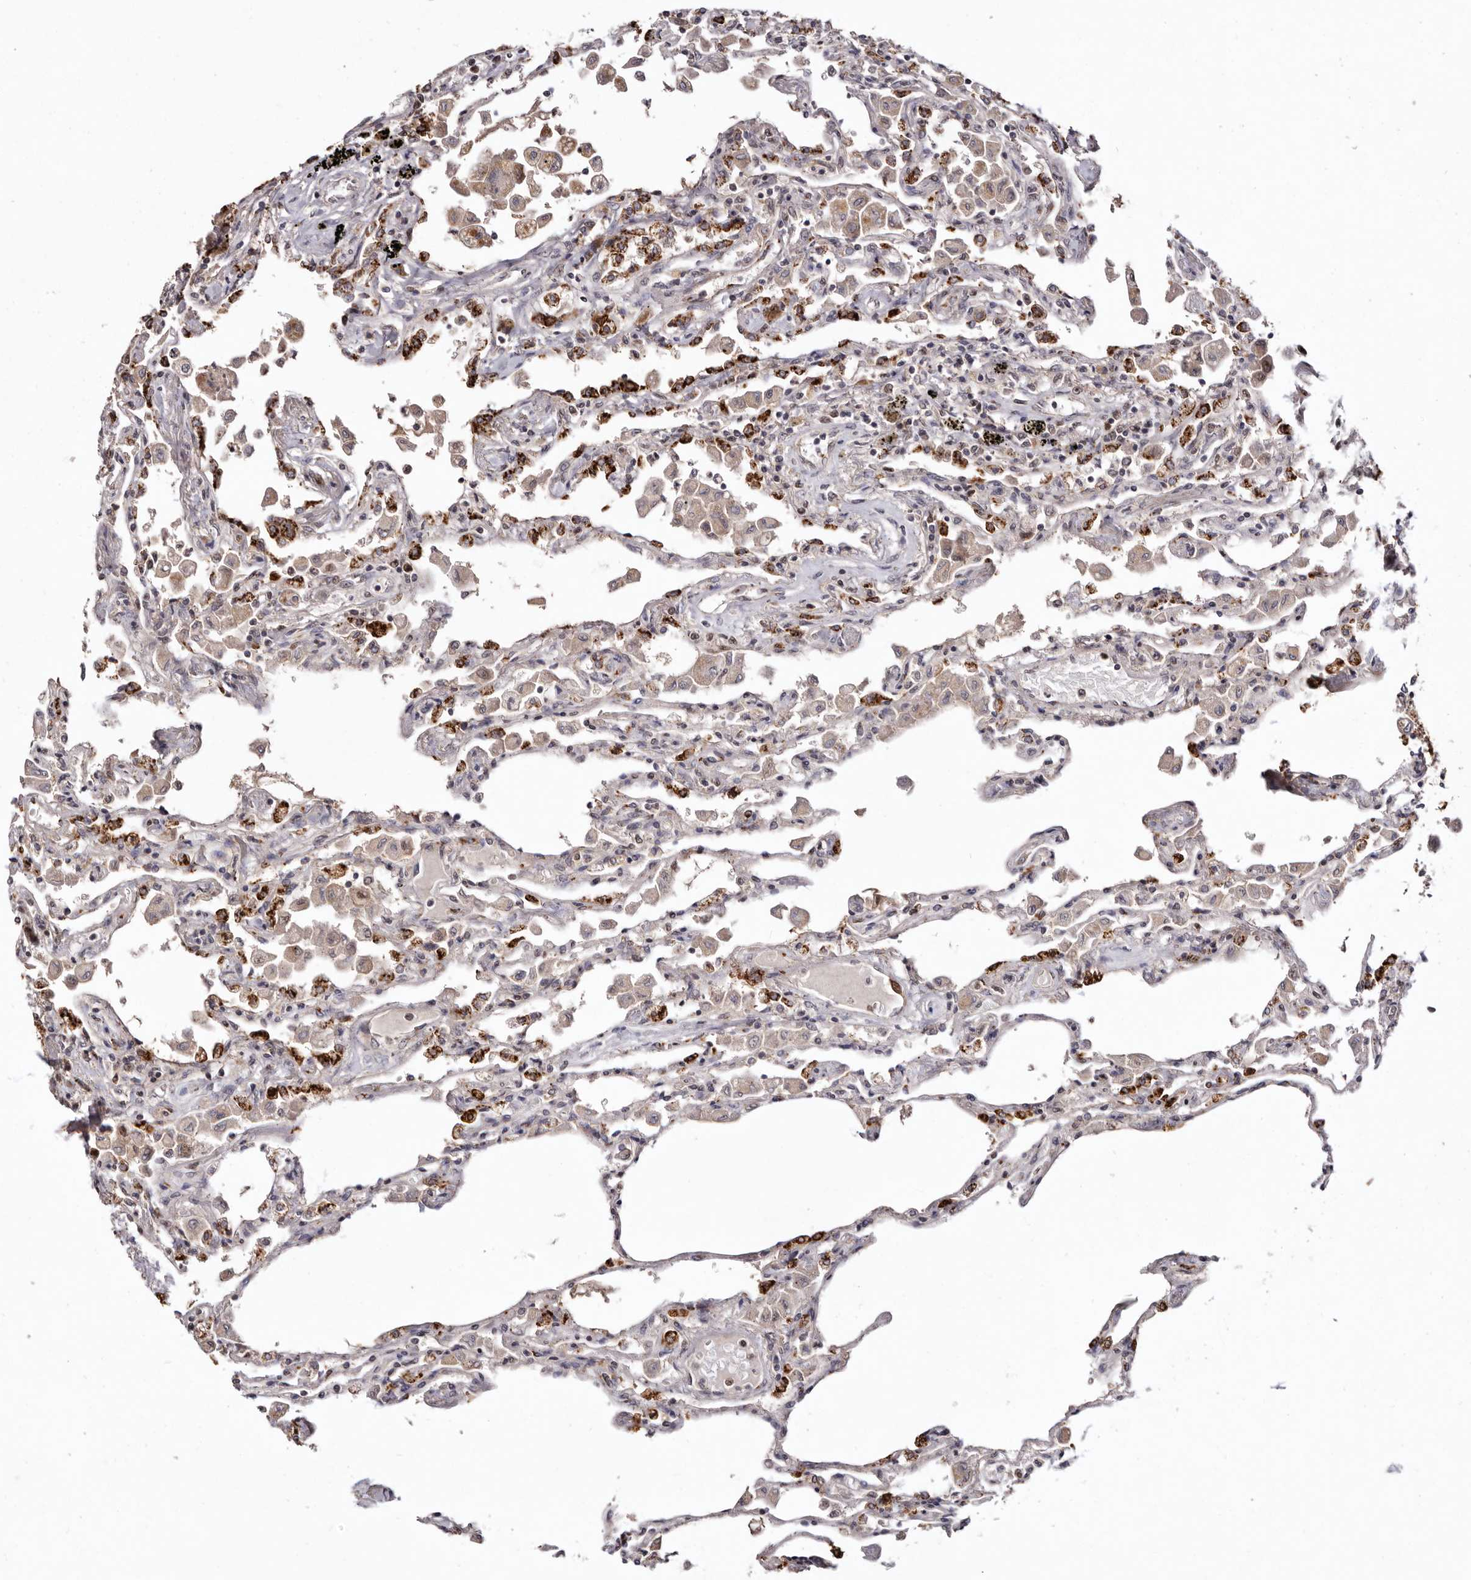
{"staining": {"intensity": "strong", "quantity": "<25%", "location": "cytoplasmic/membranous"}, "tissue": "lung", "cell_type": "Alveolar cells", "image_type": "normal", "snomed": [{"axis": "morphology", "description": "Normal tissue, NOS"}, {"axis": "topography", "description": "Bronchus"}, {"axis": "topography", "description": "Lung"}], "caption": "Immunohistochemical staining of normal human lung displays <25% levels of strong cytoplasmic/membranous protein expression in about <25% of alveolar cells. The staining is performed using DAB (3,3'-diaminobenzidine) brown chromogen to label protein expression. The nuclei are counter-stained blue using hematoxylin.", "gene": "NOTCH1", "patient": {"sex": "female", "age": 49}}